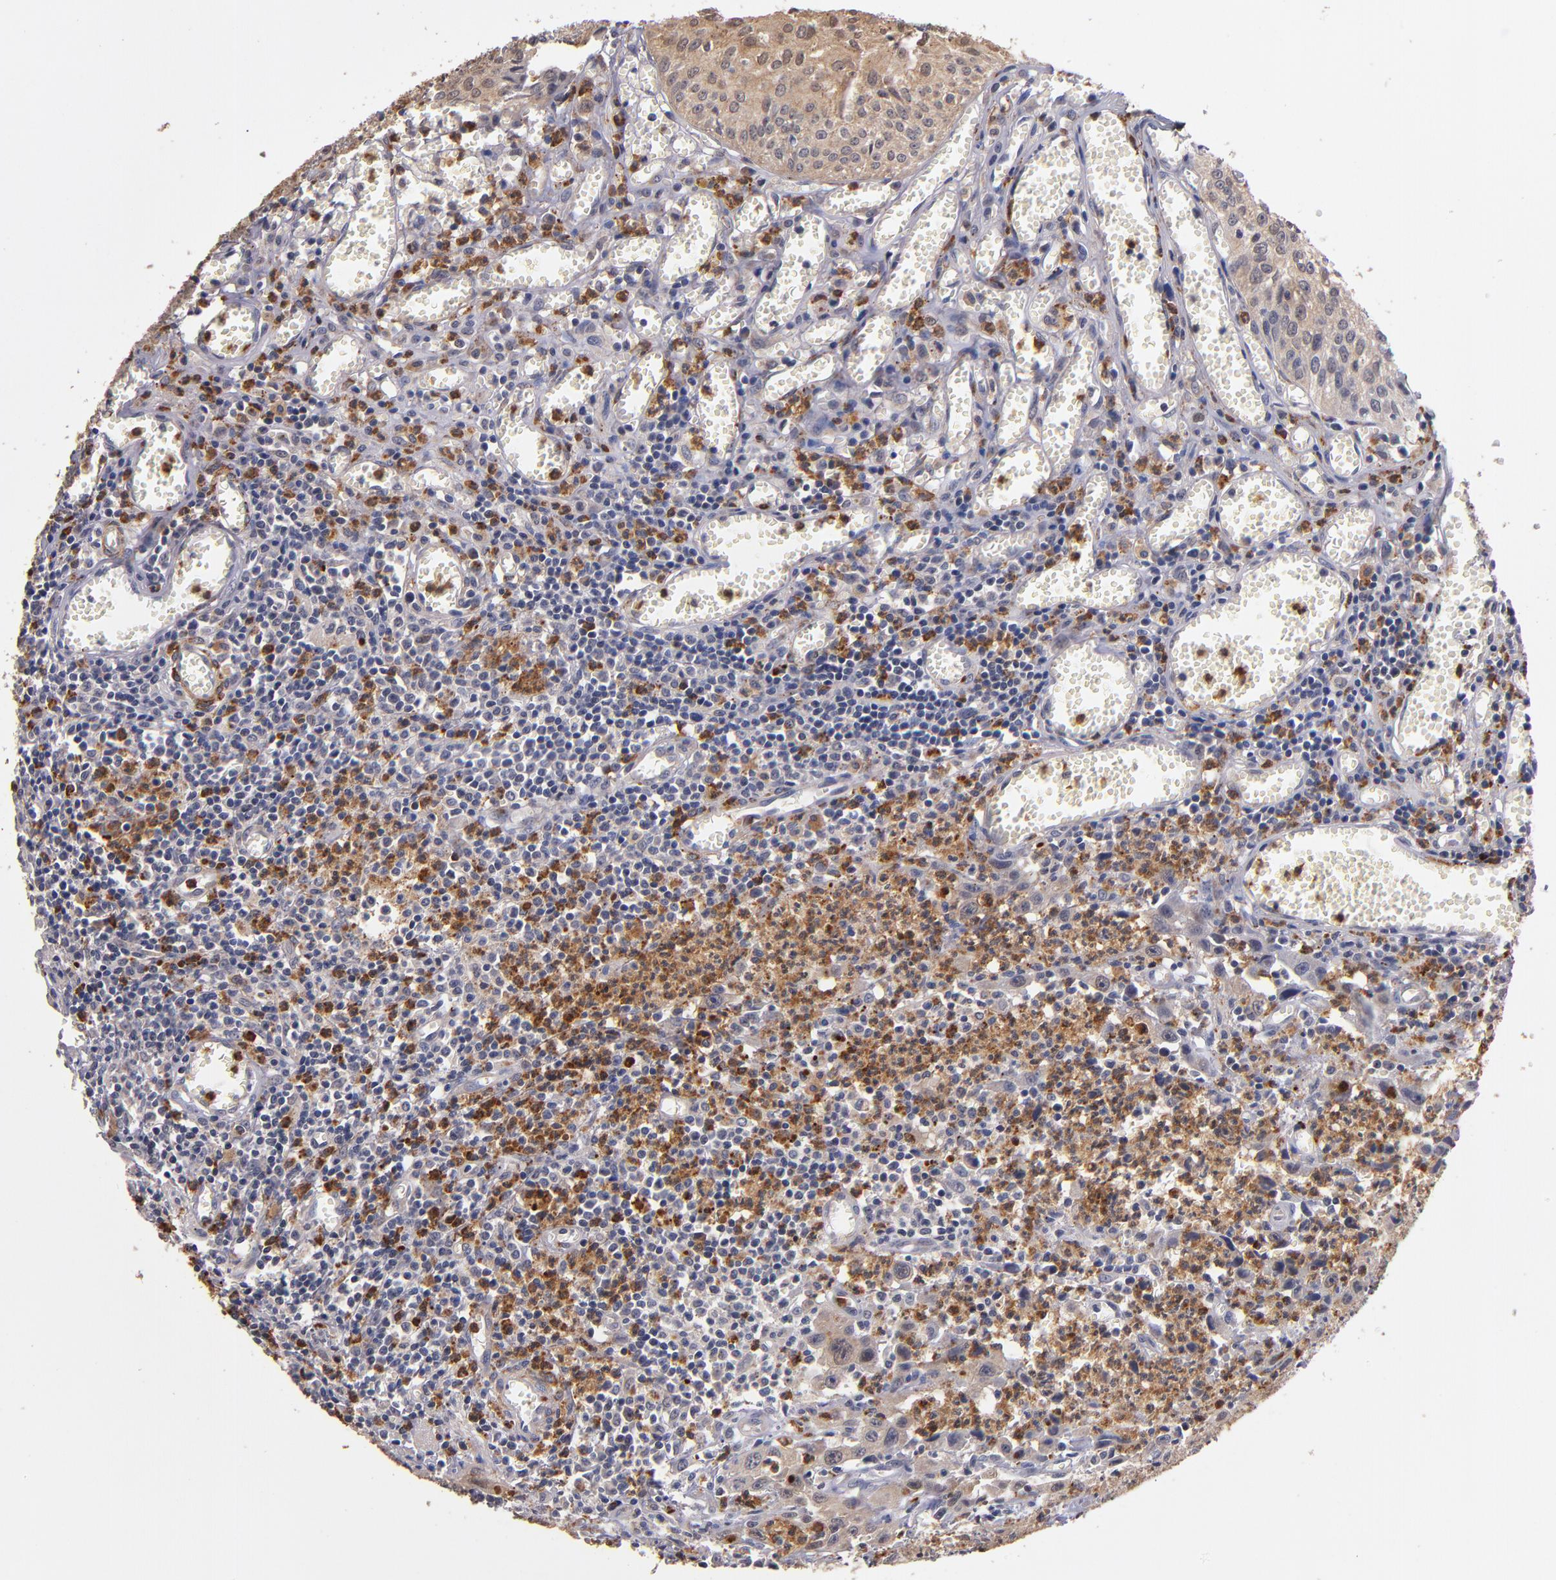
{"staining": {"intensity": "weak", "quantity": ">75%", "location": "cytoplasmic/membranous"}, "tissue": "urothelial cancer", "cell_type": "Tumor cells", "image_type": "cancer", "snomed": [{"axis": "morphology", "description": "Urothelial carcinoma, High grade"}, {"axis": "topography", "description": "Urinary bladder"}], "caption": "Weak cytoplasmic/membranous staining is seen in approximately >75% of tumor cells in urothelial cancer. Using DAB (brown) and hematoxylin (blue) stains, captured at high magnification using brightfield microscopy.", "gene": "TTLL12", "patient": {"sex": "male", "age": 66}}